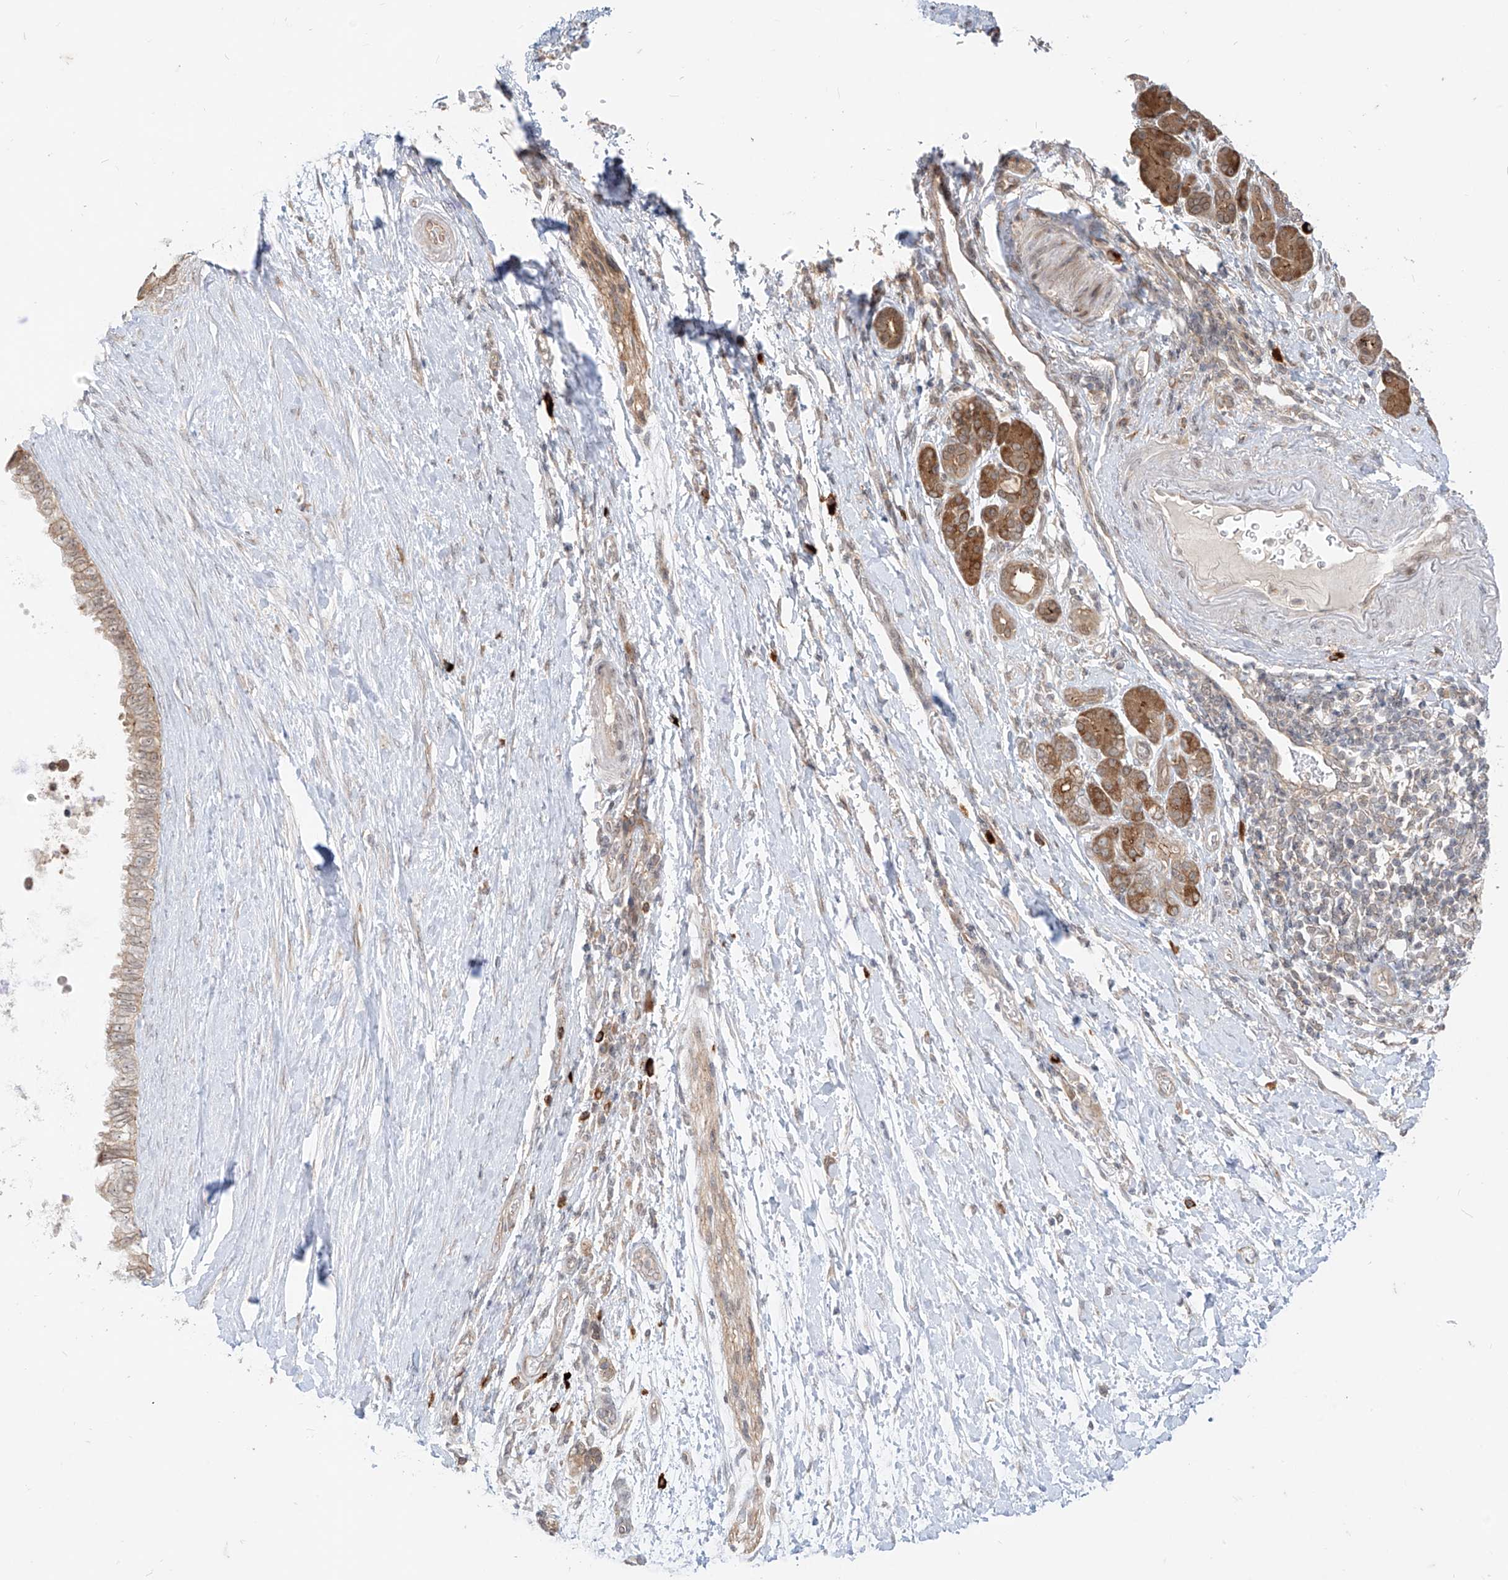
{"staining": {"intensity": "weak", "quantity": "25%-75%", "location": "cytoplasmic/membranous"}, "tissue": "pancreatic cancer", "cell_type": "Tumor cells", "image_type": "cancer", "snomed": [{"axis": "morphology", "description": "Adenocarcinoma, NOS"}, {"axis": "topography", "description": "Pancreas"}], "caption": "Immunohistochemical staining of pancreatic adenocarcinoma reveals low levels of weak cytoplasmic/membranous protein staining in approximately 25%-75% of tumor cells.", "gene": "MTUS2", "patient": {"sex": "female", "age": 72}}